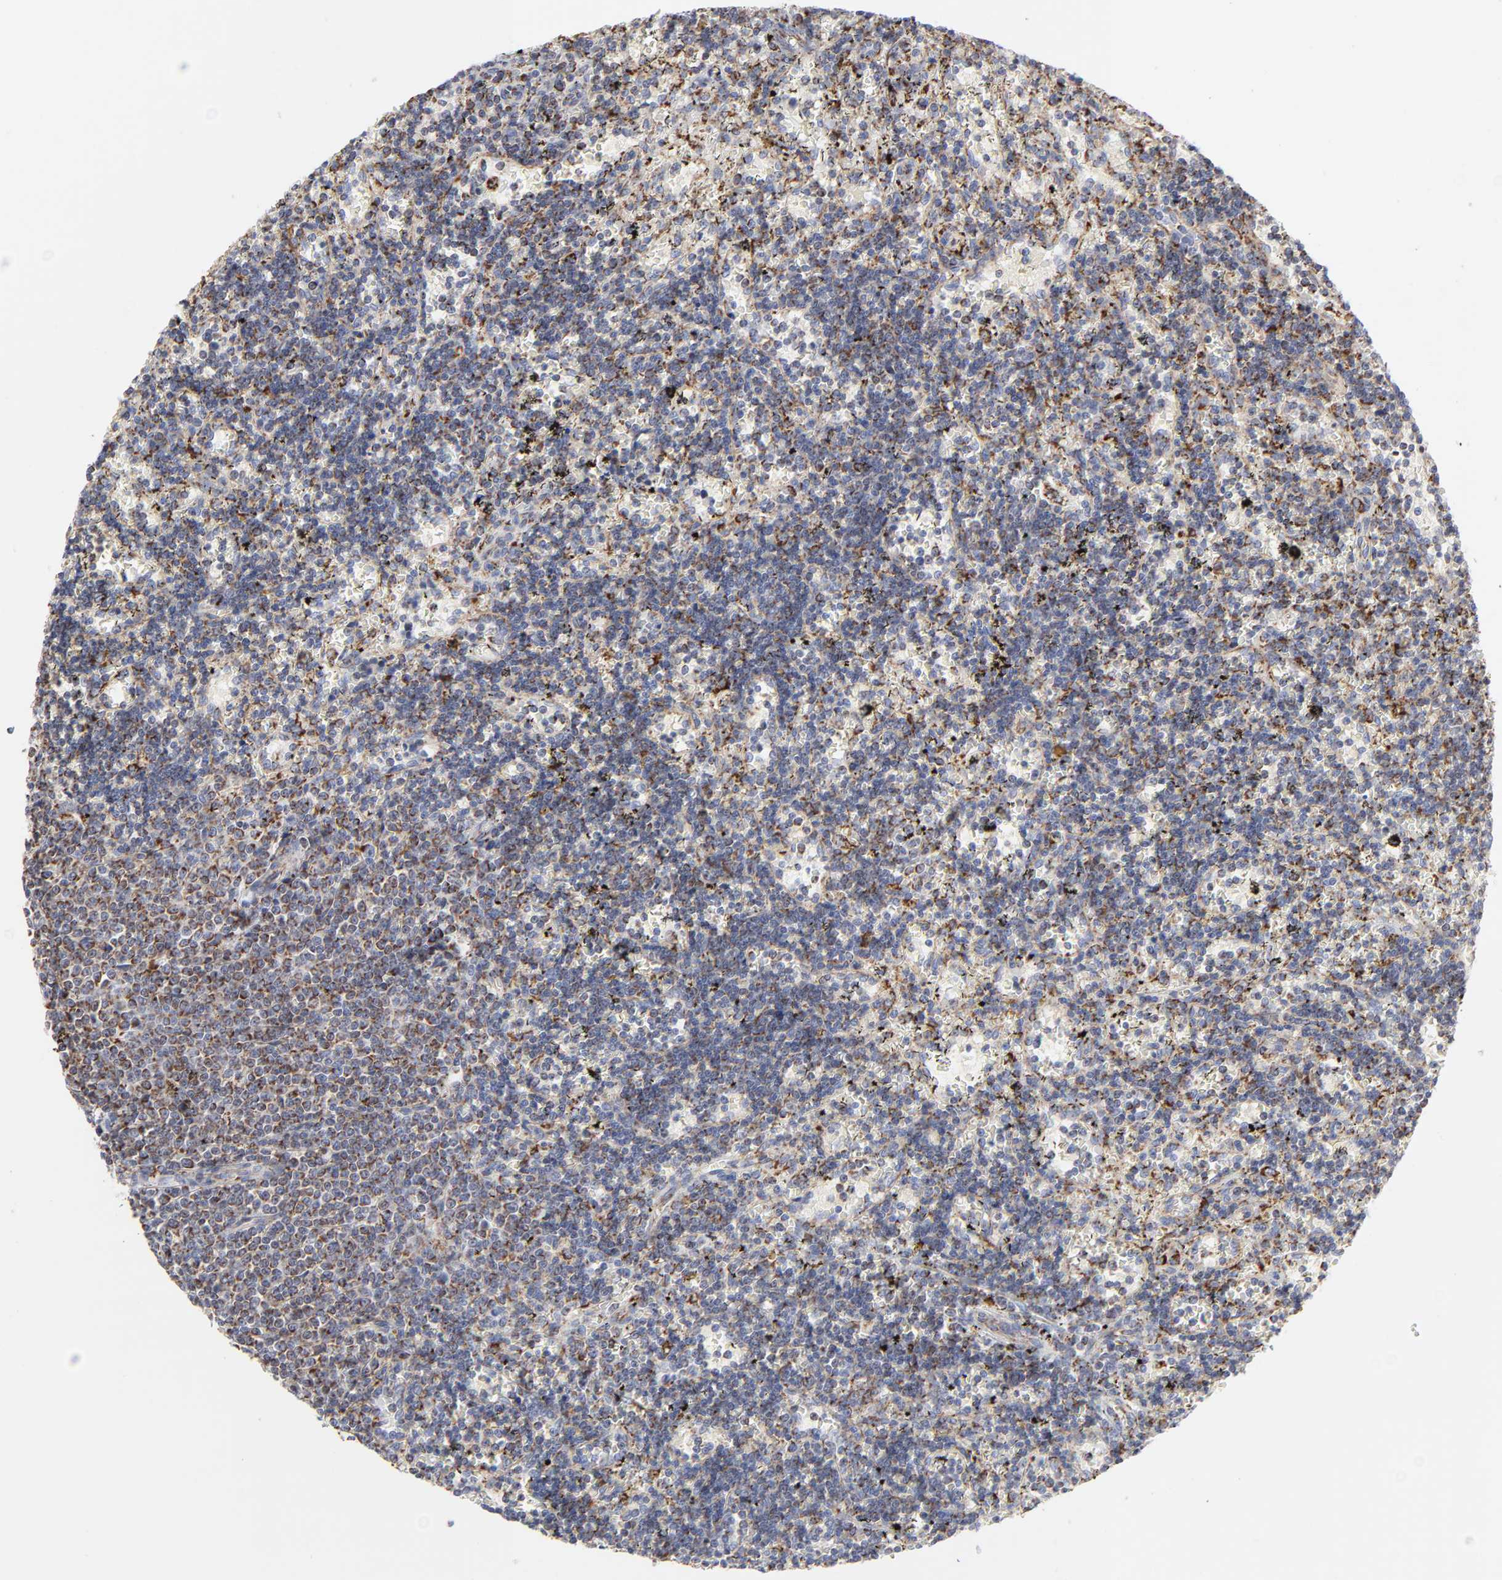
{"staining": {"intensity": "strong", "quantity": ">75%", "location": "cytoplasmic/membranous"}, "tissue": "lymphoma", "cell_type": "Tumor cells", "image_type": "cancer", "snomed": [{"axis": "morphology", "description": "Malignant lymphoma, non-Hodgkin's type, Low grade"}, {"axis": "topography", "description": "Spleen"}], "caption": "Immunohistochemical staining of malignant lymphoma, non-Hodgkin's type (low-grade) shows high levels of strong cytoplasmic/membranous protein positivity in about >75% of tumor cells.", "gene": "ASB3", "patient": {"sex": "male", "age": 60}}